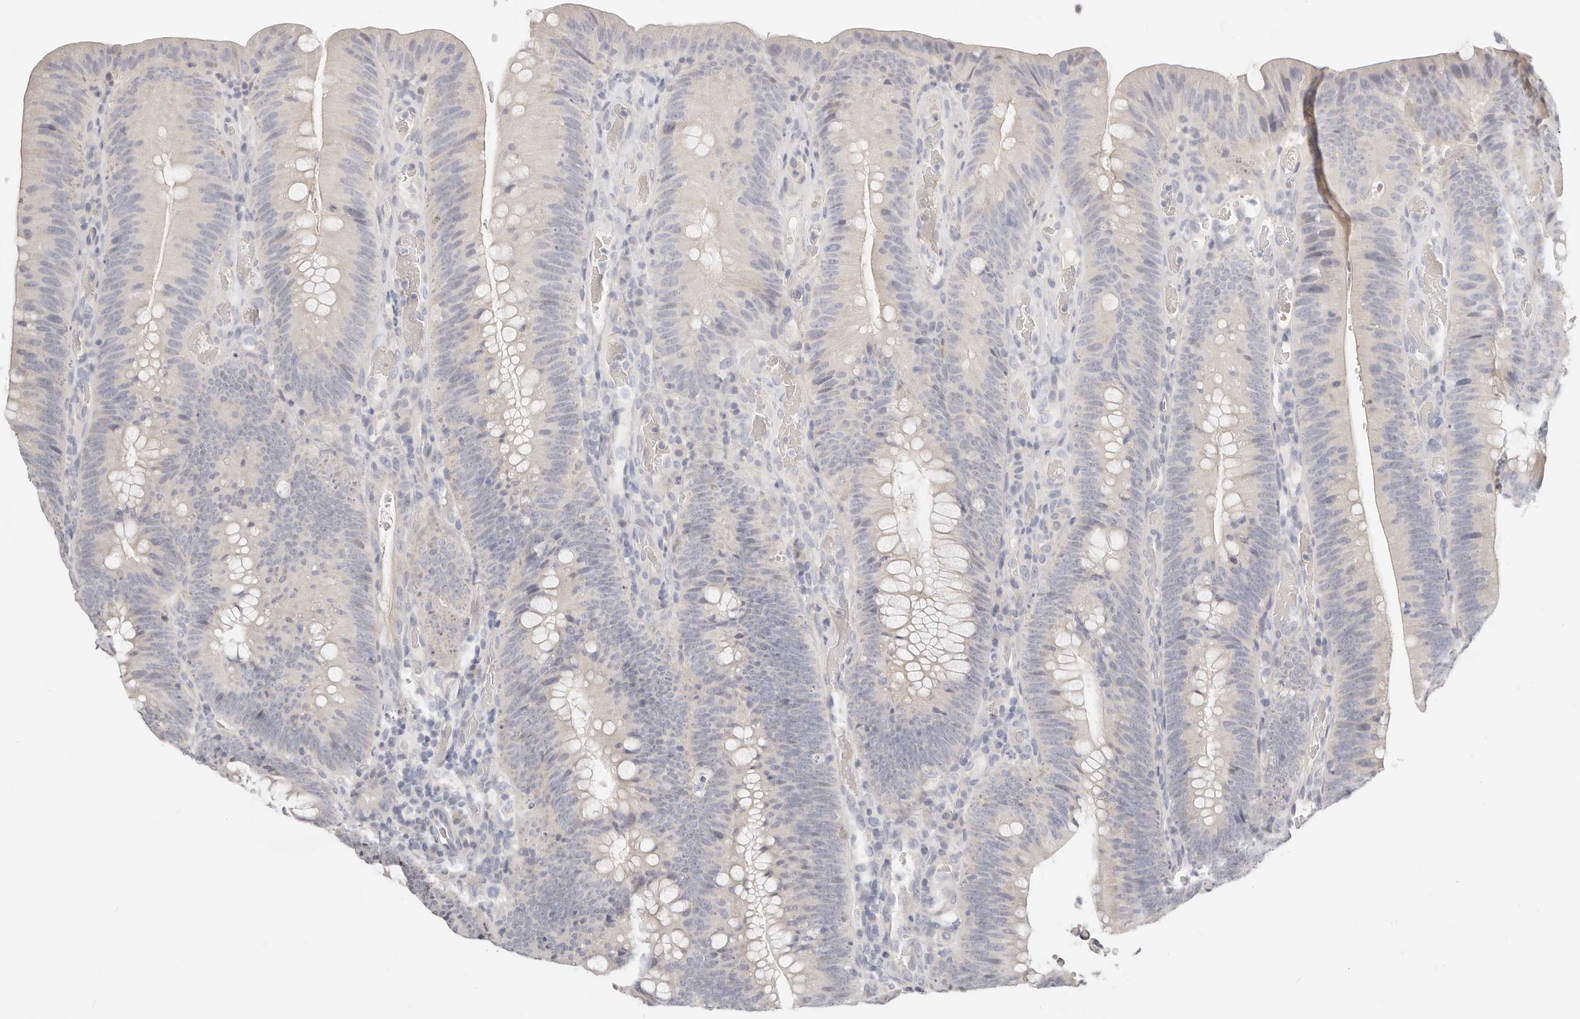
{"staining": {"intensity": "negative", "quantity": "none", "location": "none"}, "tissue": "colorectal cancer", "cell_type": "Tumor cells", "image_type": "cancer", "snomed": [{"axis": "morphology", "description": "Normal tissue, NOS"}, {"axis": "topography", "description": "Colon"}], "caption": "IHC image of neoplastic tissue: human colorectal cancer stained with DAB (3,3'-diaminobenzidine) displays no significant protein expression in tumor cells.", "gene": "TMEM63B", "patient": {"sex": "female", "age": 82}}